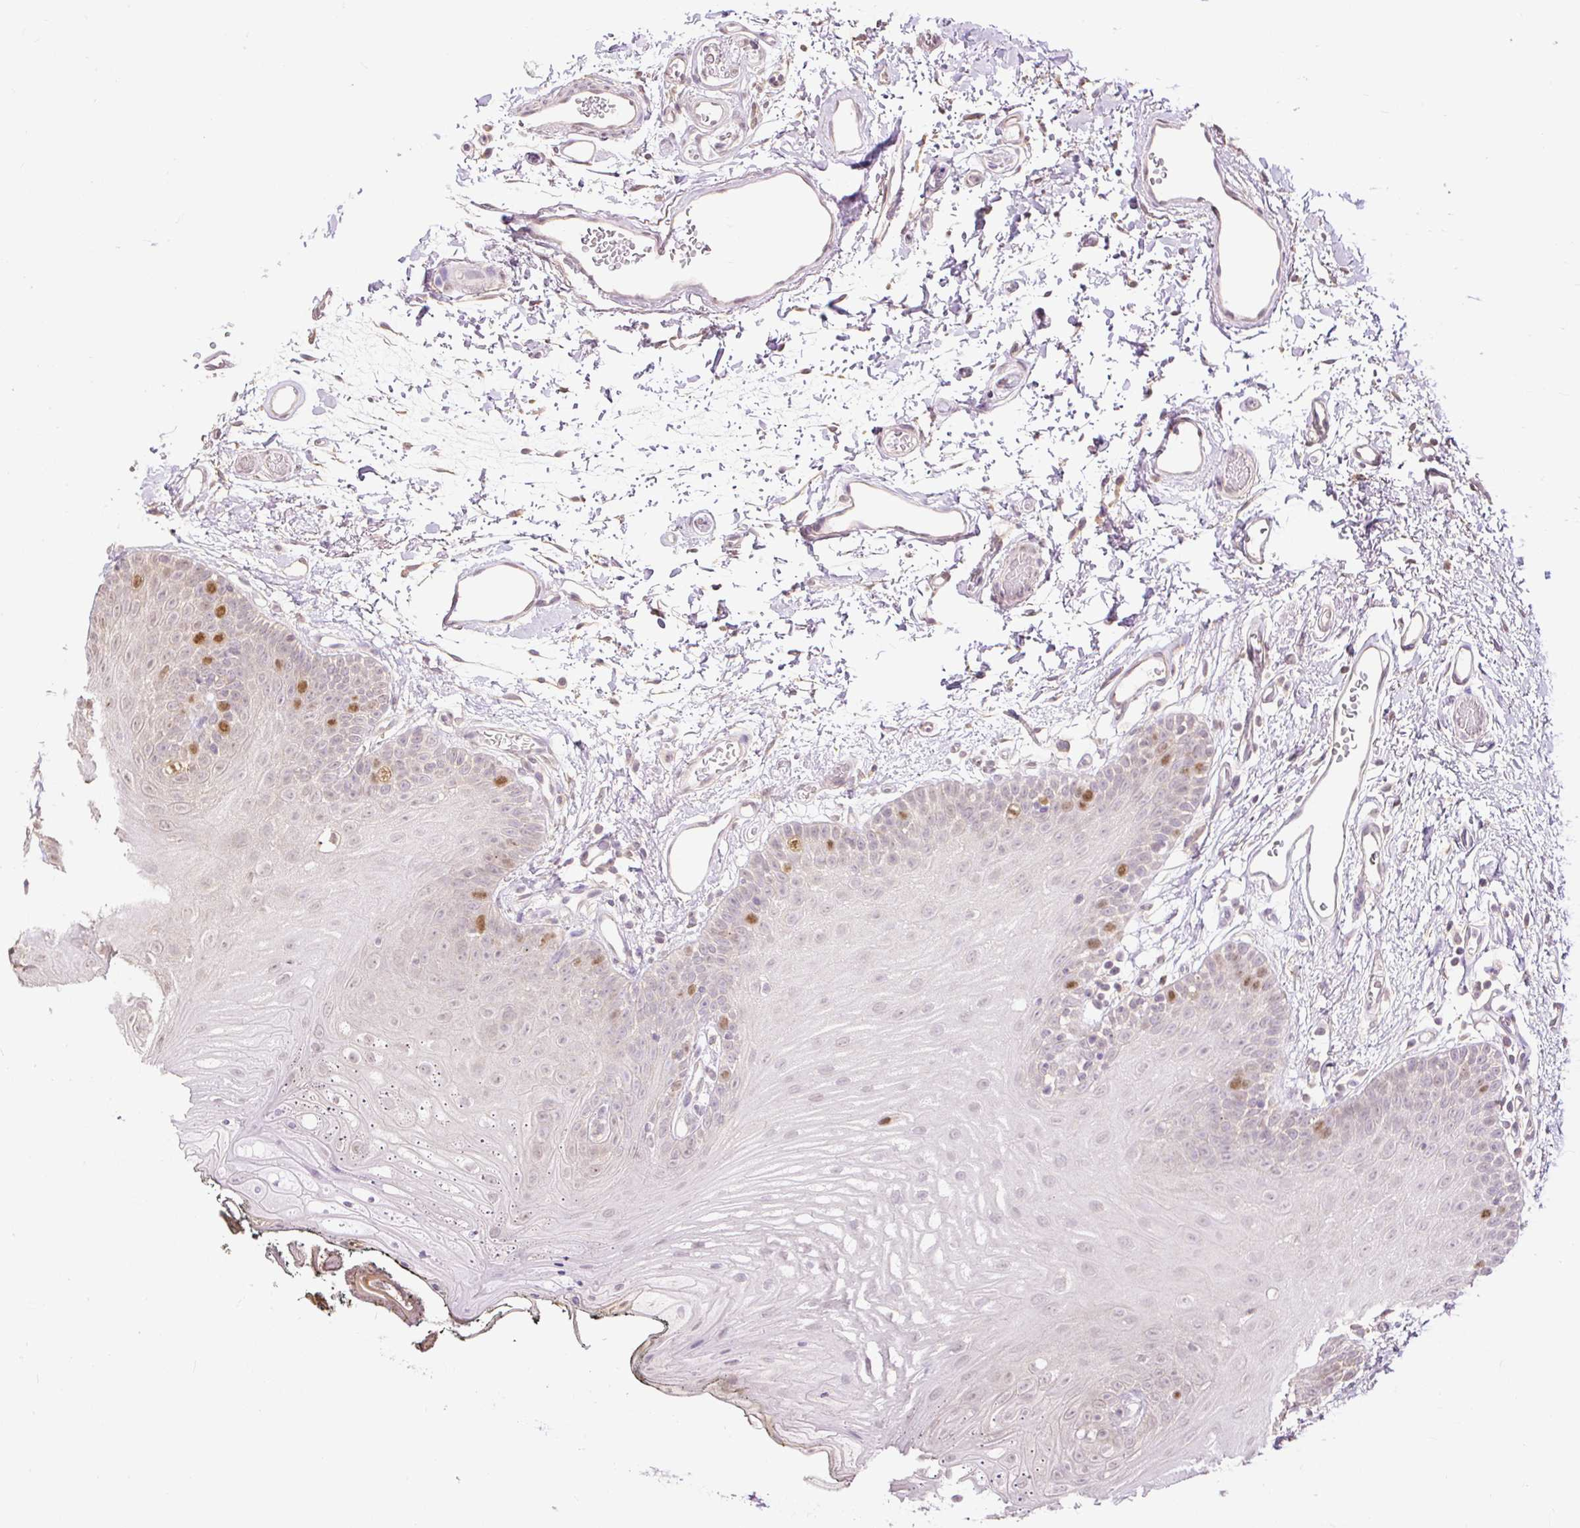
{"staining": {"intensity": "moderate", "quantity": "<25%", "location": "nuclear"}, "tissue": "oral mucosa", "cell_type": "Squamous epithelial cells", "image_type": "normal", "snomed": [{"axis": "morphology", "description": "Normal tissue, NOS"}, {"axis": "morphology", "description": "Squamous cell carcinoma, NOS"}, {"axis": "topography", "description": "Oral tissue"}, {"axis": "topography", "description": "Head-Neck"}], "caption": "Squamous epithelial cells show moderate nuclear positivity in about <25% of cells in normal oral mucosa.", "gene": "RACGAP1", "patient": {"sex": "female", "age": 81}}